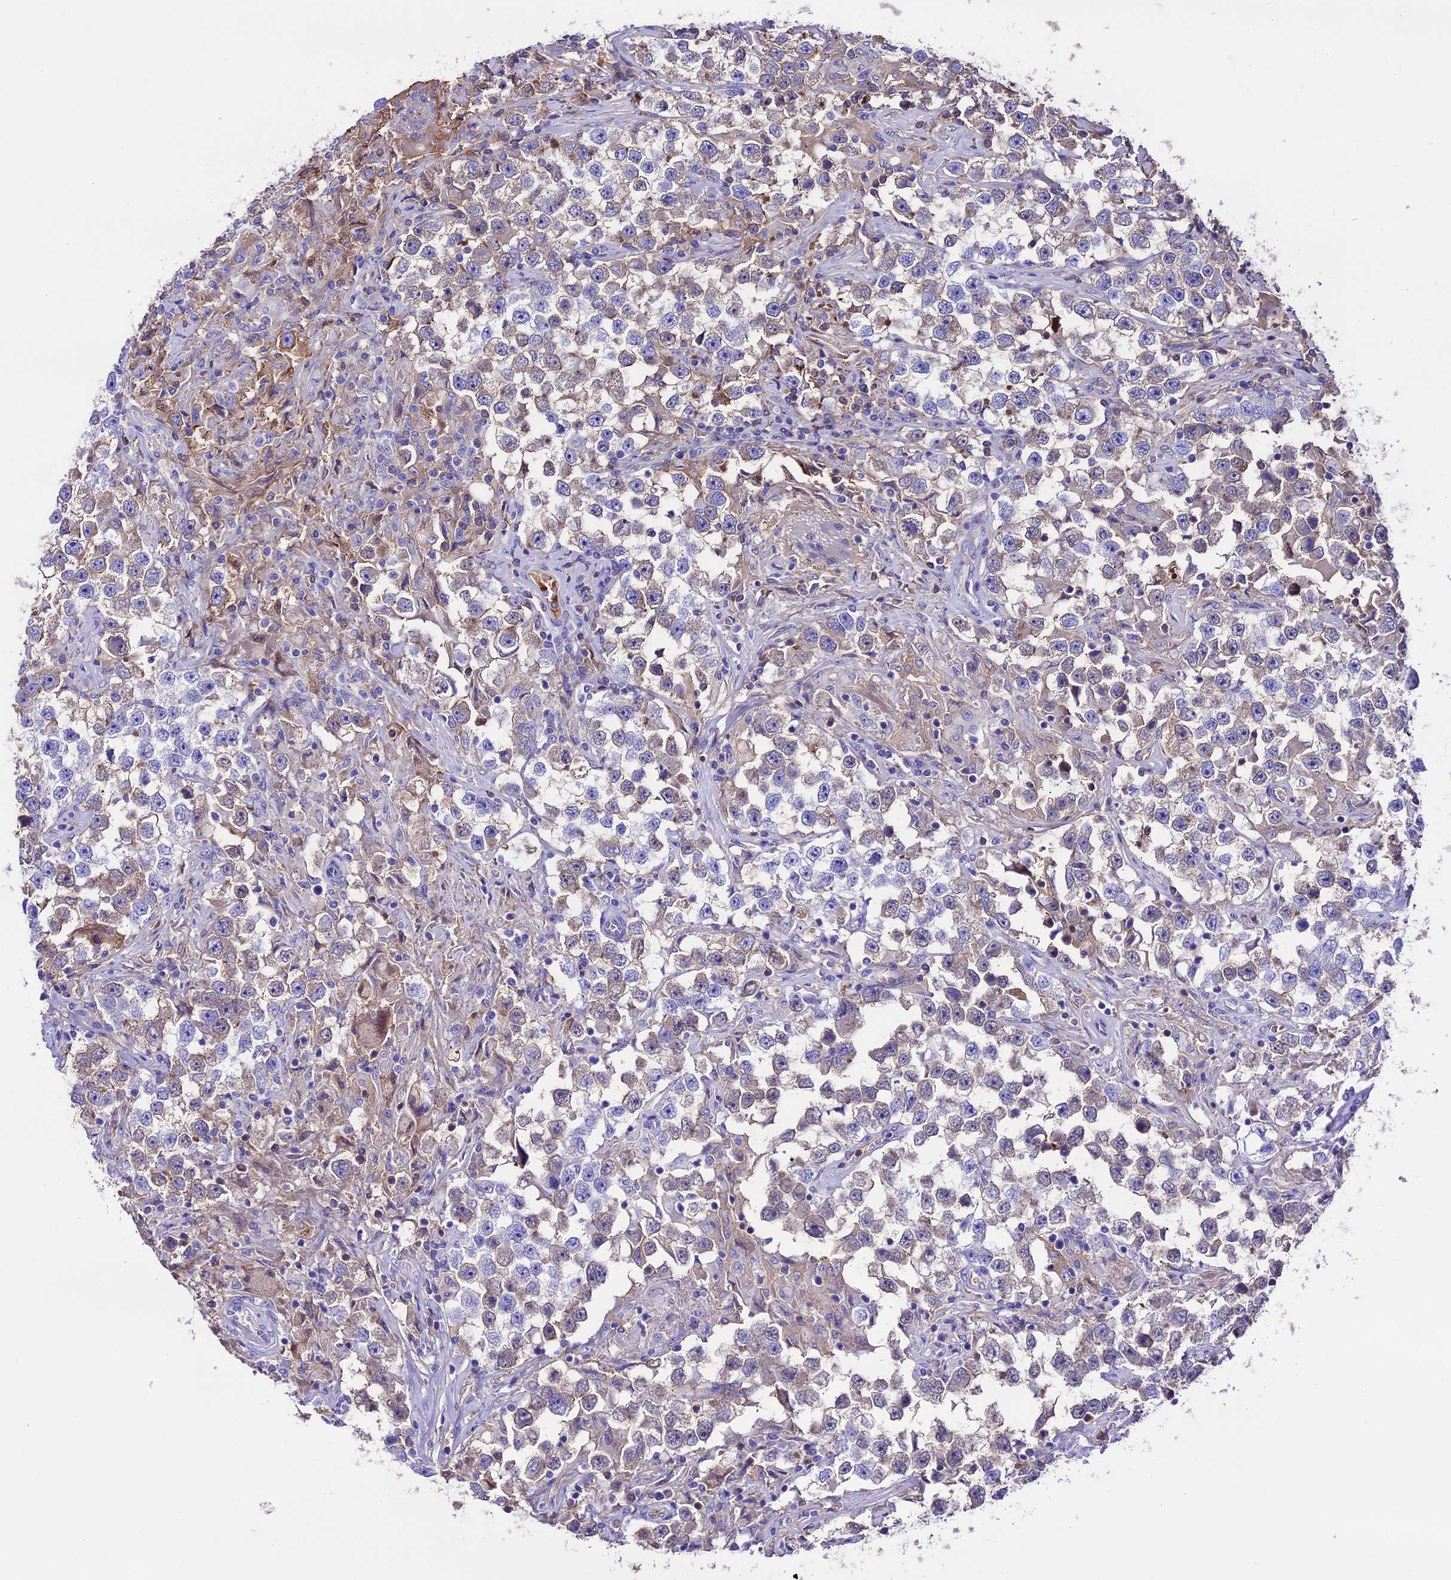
{"staining": {"intensity": "weak", "quantity": "<25%", "location": "cytoplasmic/membranous"}, "tissue": "testis cancer", "cell_type": "Tumor cells", "image_type": "cancer", "snomed": [{"axis": "morphology", "description": "Seminoma, NOS"}, {"axis": "topography", "description": "Testis"}], "caption": "Immunohistochemistry (IHC) histopathology image of neoplastic tissue: human seminoma (testis) stained with DAB (3,3'-diaminobenzidine) reveals no significant protein positivity in tumor cells.", "gene": "TCP11L2", "patient": {"sex": "male", "age": 46}}